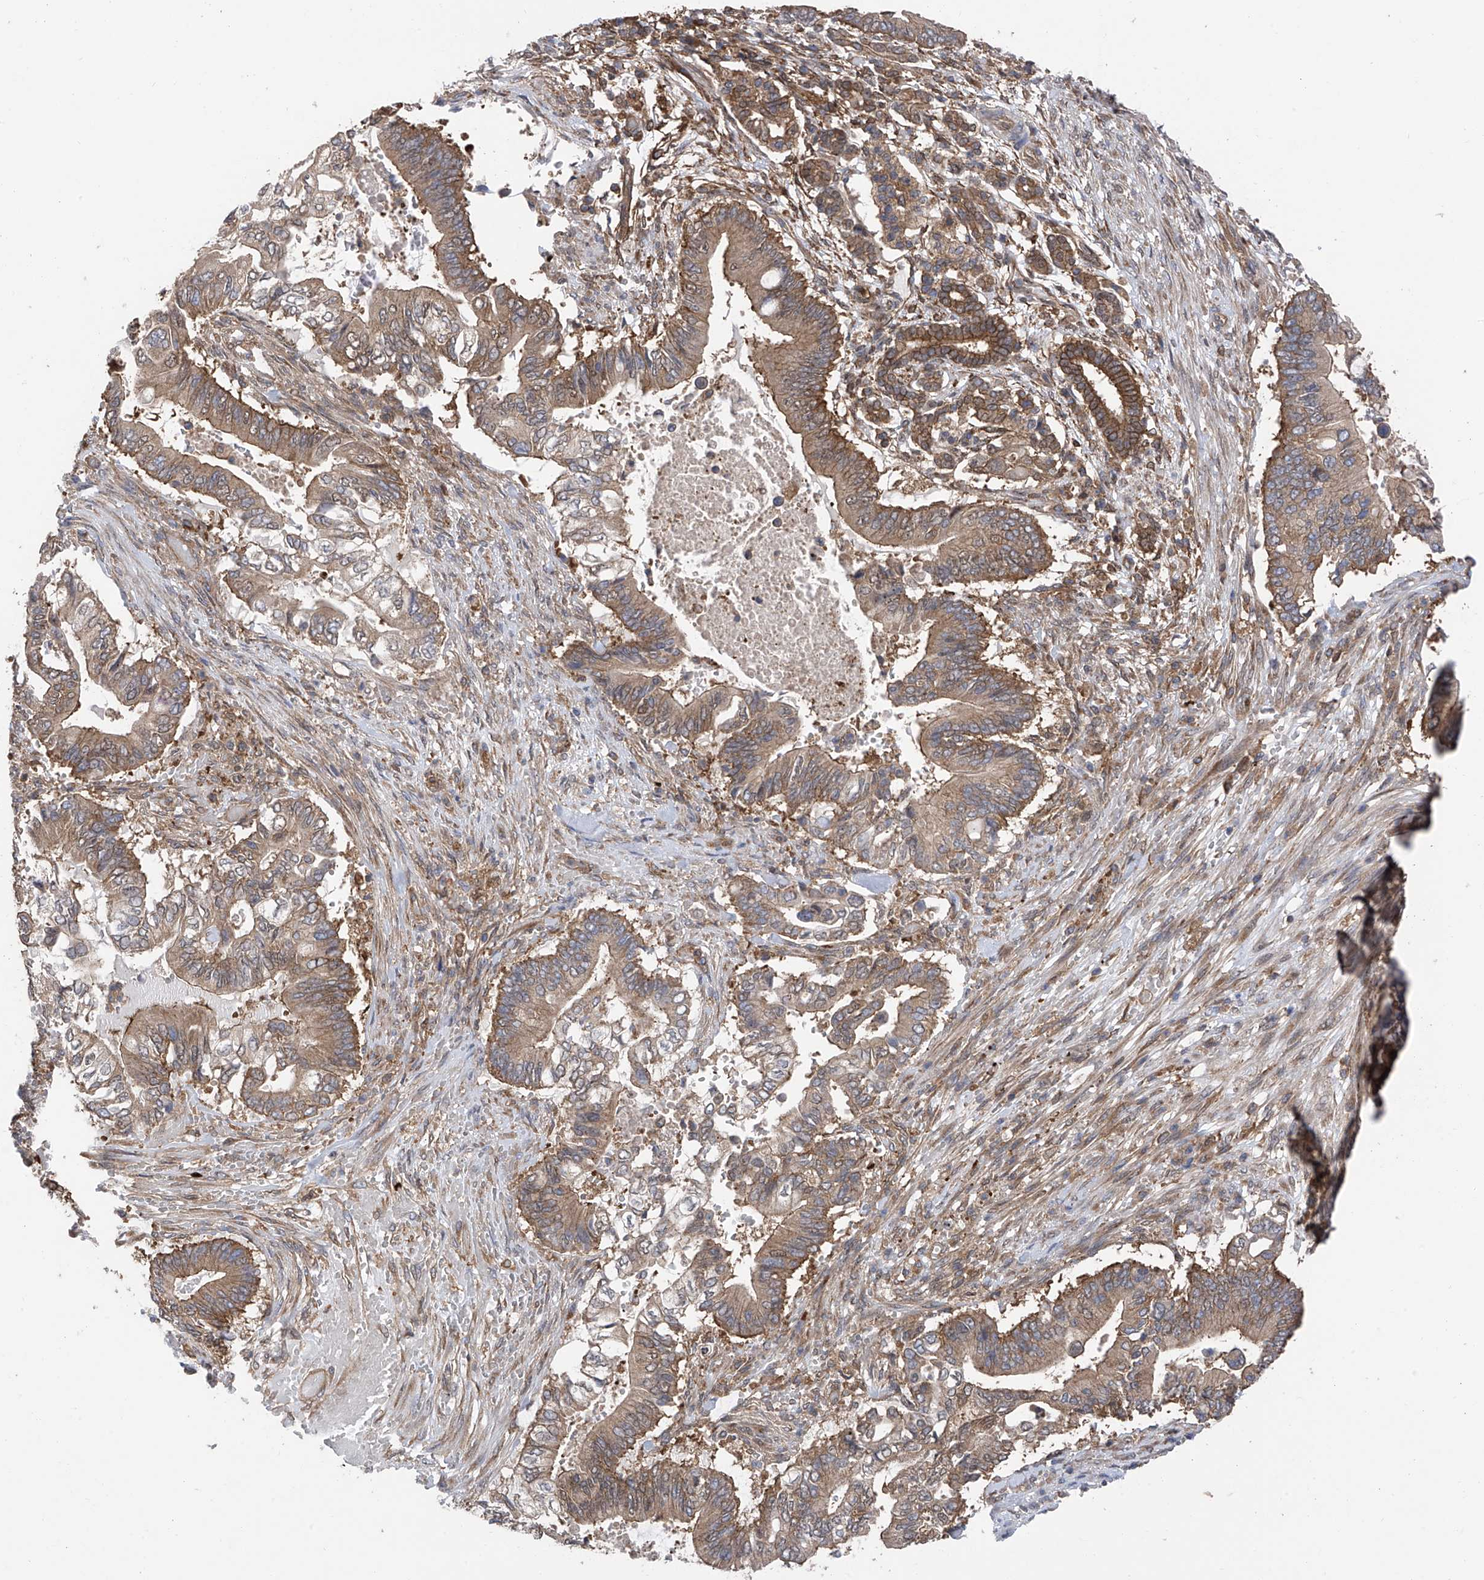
{"staining": {"intensity": "moderate", "quantity": ">75%", "location": "cytoplasmic/membranous"}, "tissue": "pancreatic cancer", "cell_type": "Tumor cells", "image_type": "cancer", "snomed": [{"axis": "morphology", "description": "Adenocarcinoma, NOS"}, {"axis": "topography", "description": "Pancreas"}], "caption": "The photomicrograph demonstrates staining of pancreatic cancer (adenocarcinoma), revealing moderate cytoplasmic/membranous protein staining (brown color) within tumor cells.", "gene": "CHPF", "patient": {"sex": "male", "age": 68}}